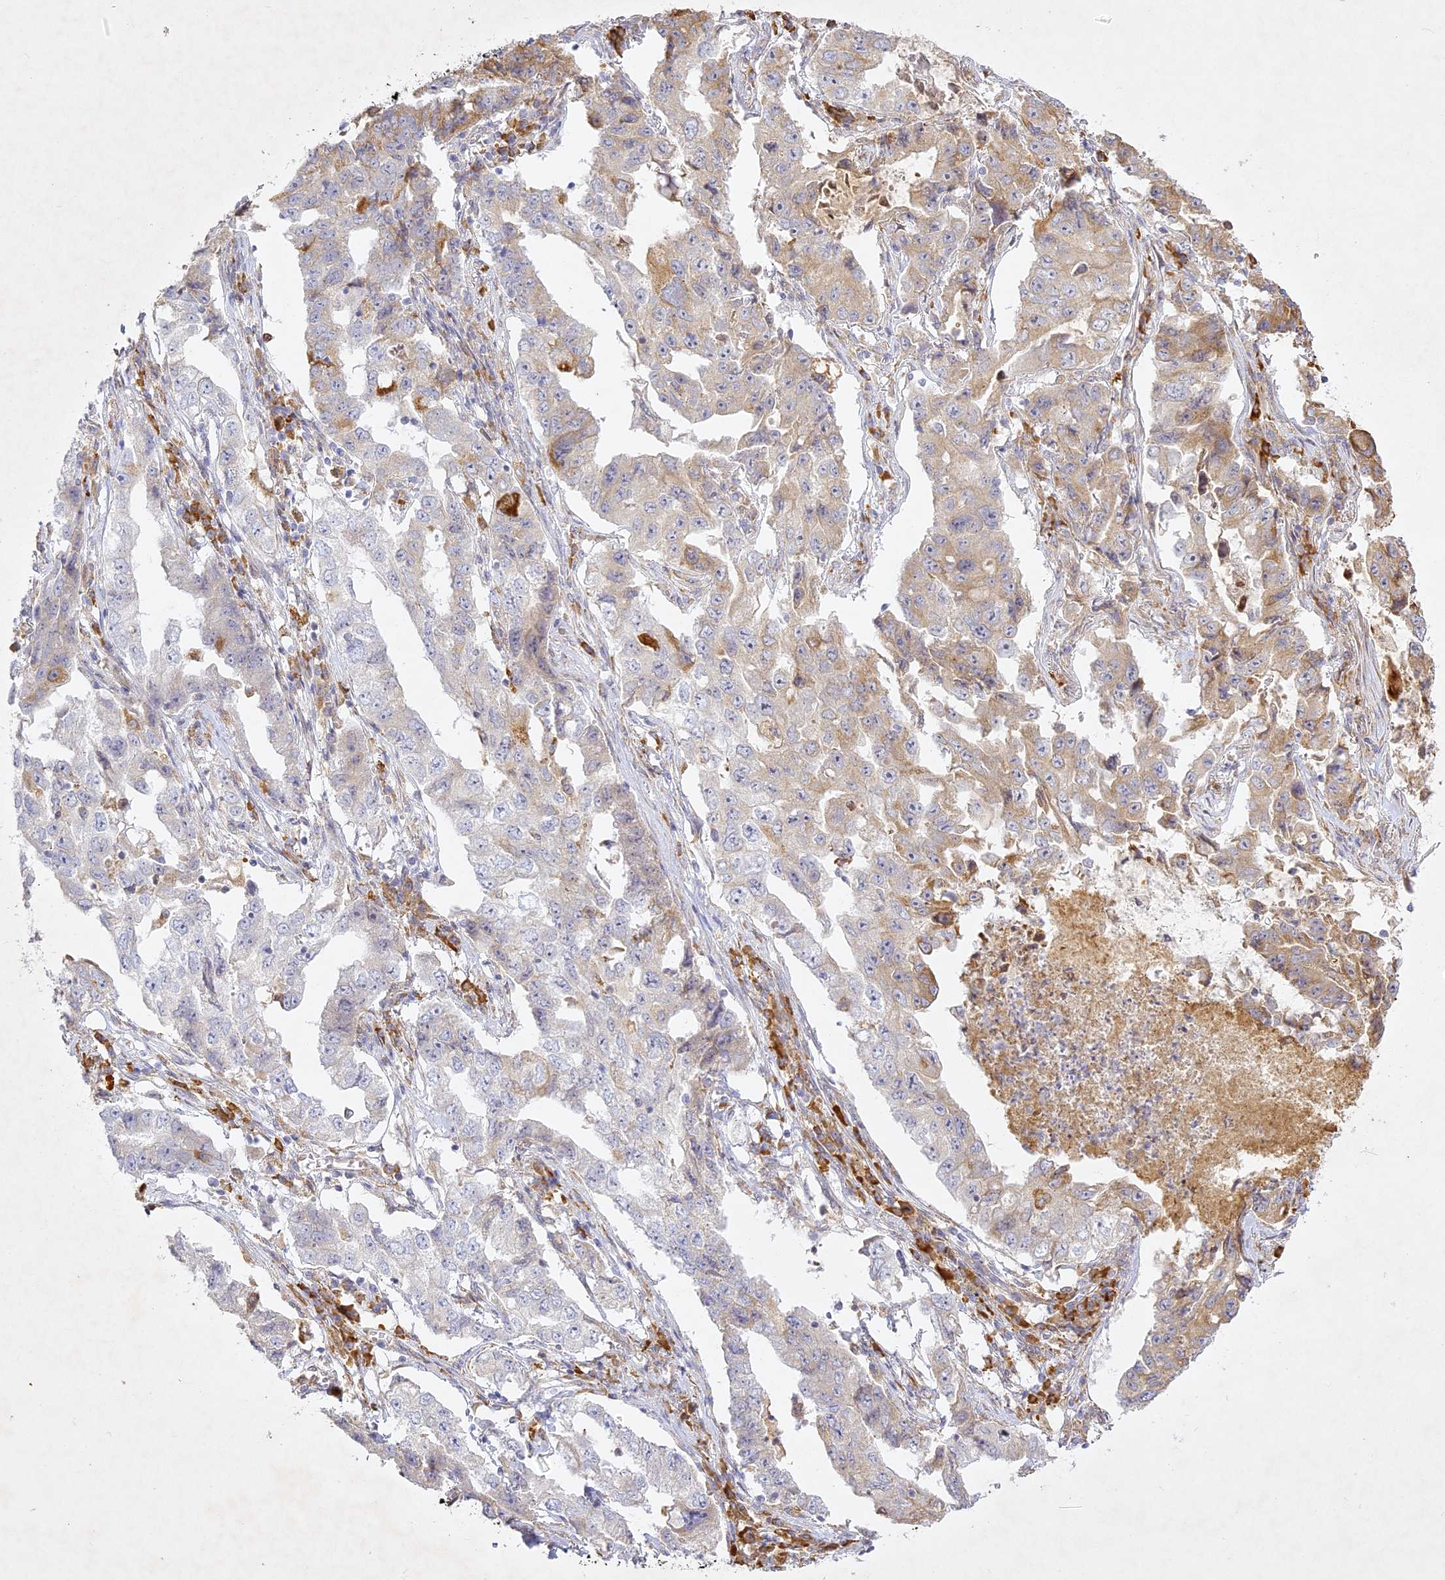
{"staining": {"intensity": "weak", "quantity": "<25%", "location": "cytoplasmic/membranous"}, "tissue": "lung cancer", "cell_type": "Tumor cells", "image_type": "cancer", "snomed": [{"axis": "morphology", "description": "Adenocarcinoma, NOS"}, {"axis": "topography", "description": "Lung"}], "caption": "DAB immunohistochemical staining of human adenocarcinoma (lung) reveals no significant expression in tumor cells.", "gene": "SLC30A5", "patient": {"sex": "female", "age": 51}}